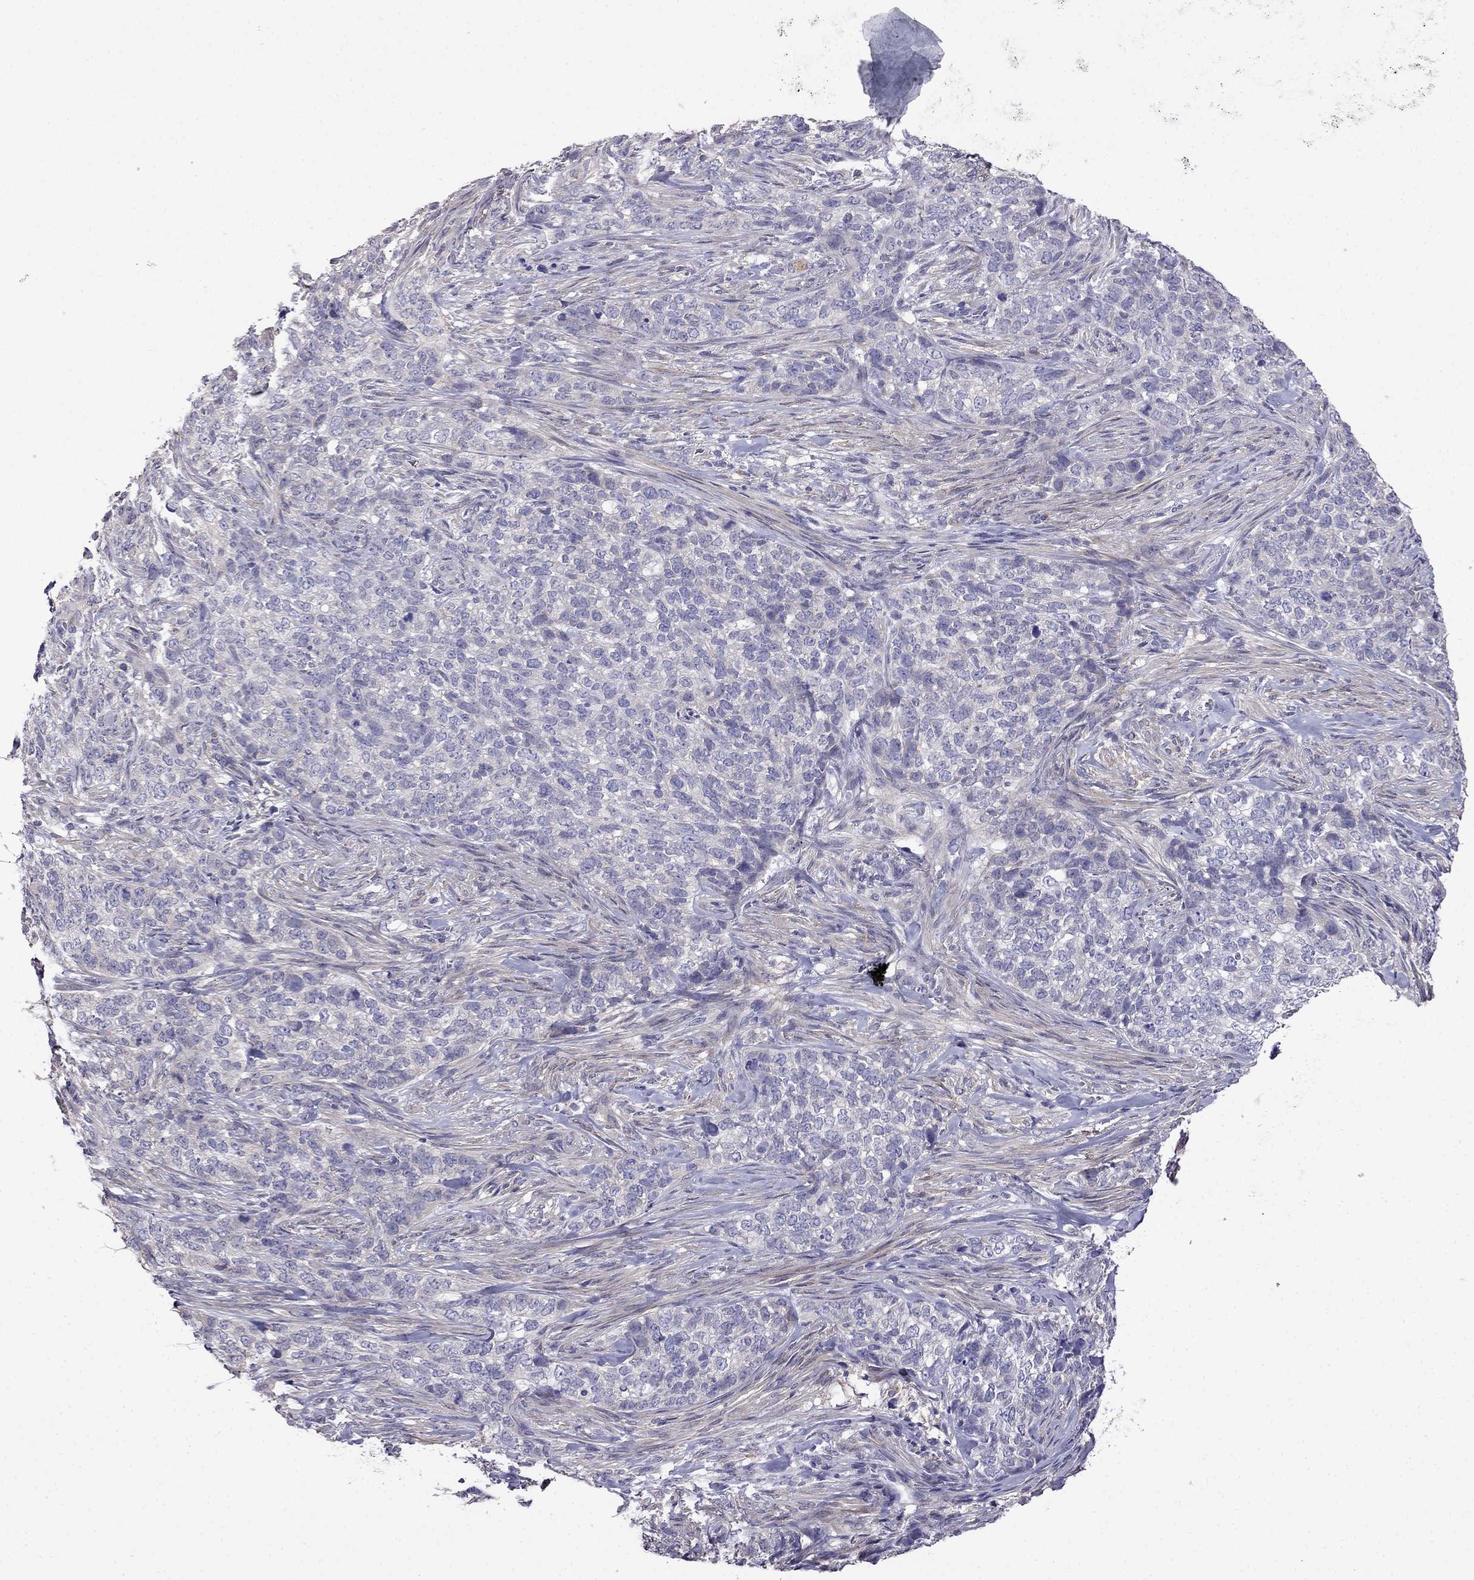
{"staining": {"intensity": "negative", "quantity": "none", "location": "none"}, "tissue": "skin cancer", "cell_type": "Tumor cells", "image_type": "cancer", "snomed": [{"axis": "morphology", "description": "Basal cell carcinoma"}, {"axis": "topography", "description": "Skin"}], "caption": "Tumor cells show no significant protein positivity in basal cell carcinoma (skin).", "gene": "SCNN1D", "patient": {"sex": "female", "age": 69}}